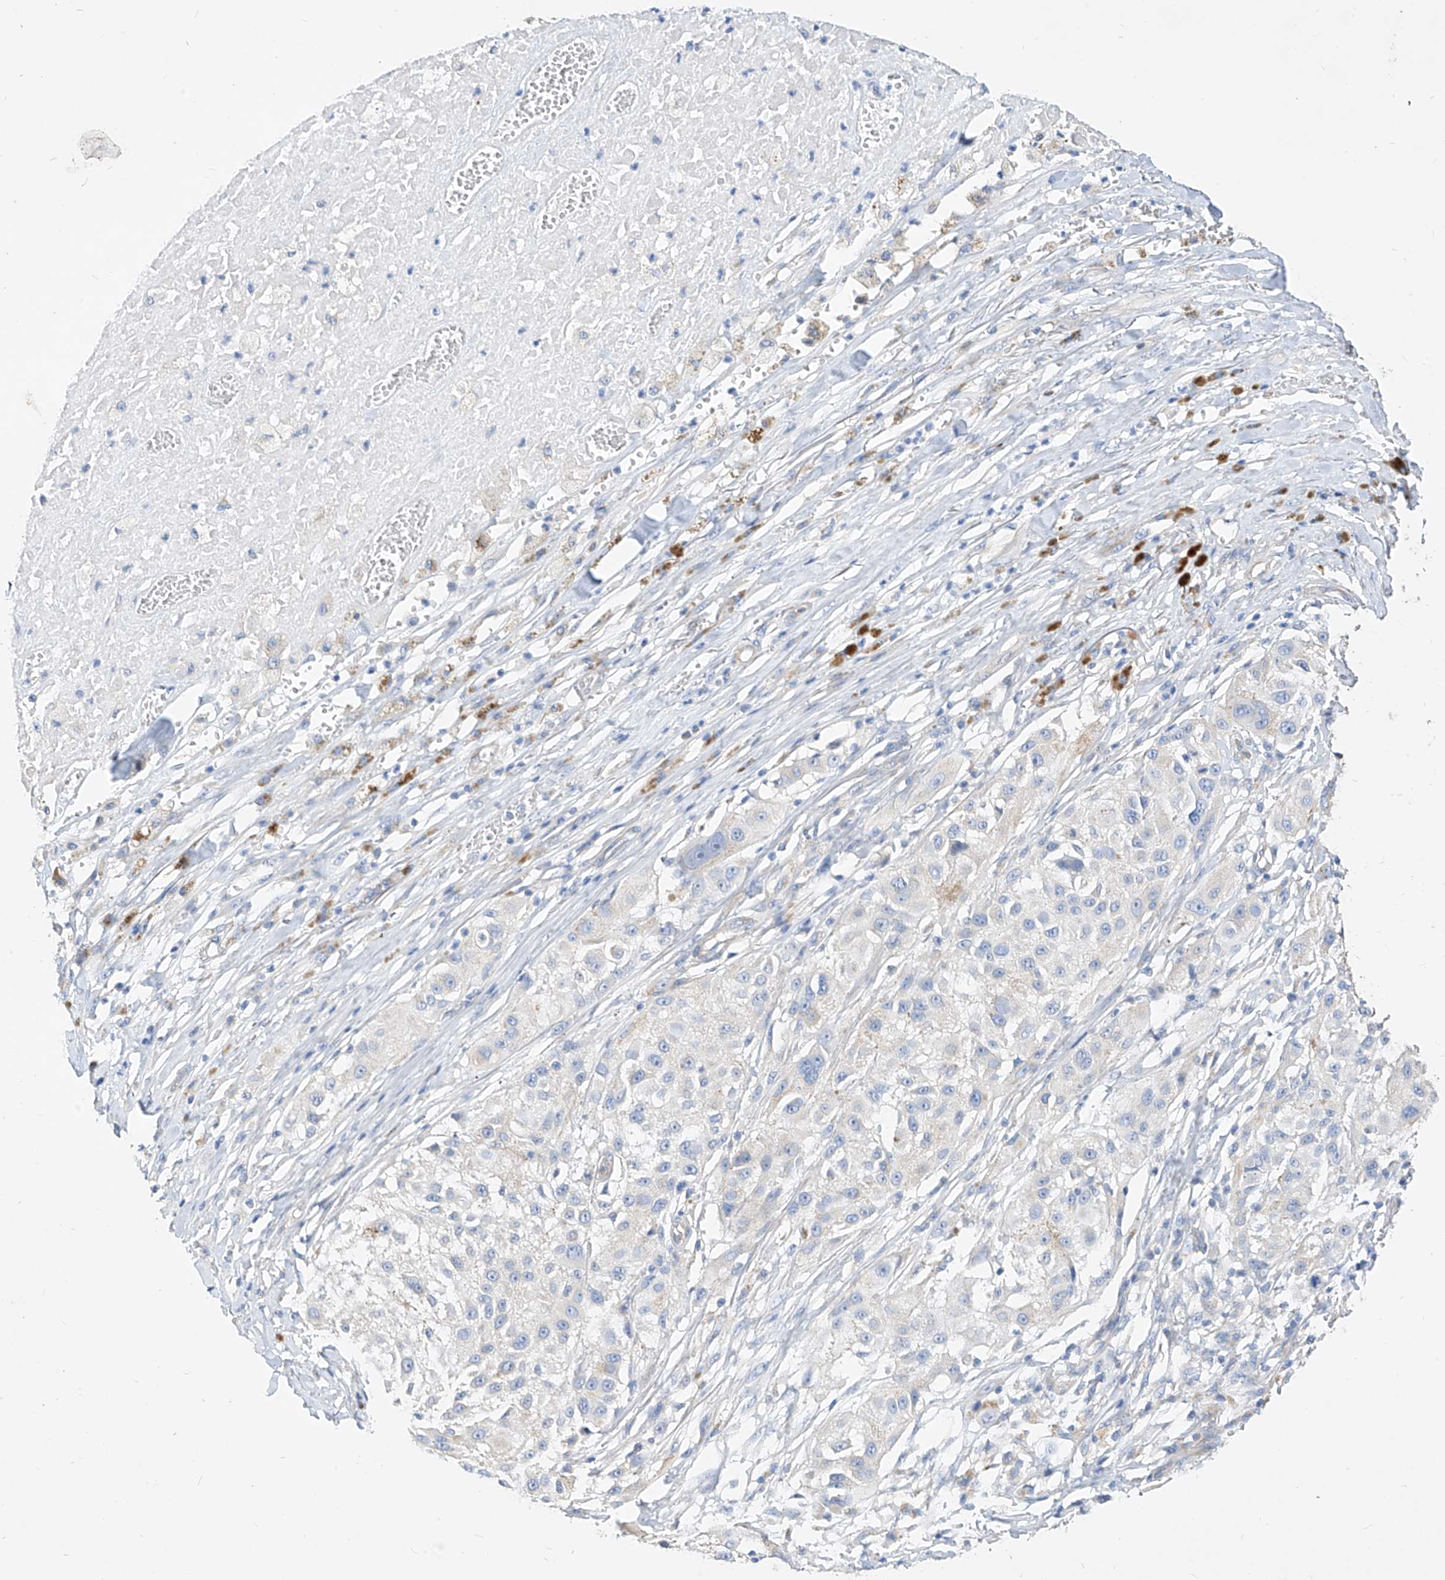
{"staining": {"intensity": "negative", "quantity": "none", "location": "none"}, "tissue": "melanoma", "cell_type": "Tumor cells", "image_type": "cancer", "snomed": [{"axis": "morphology", "description": "Necrosis, NOS"}, {"axis": "morphology", "description": "Malignant melanoma, NOS"}, {"axis": "topography", "description": "Skin"}], "caption": "Tumor cells are negative for brown protein staining in malignant melanoma.", "gene": "SCGB2A1", "patient": {"sex": "female", "age": 87}}